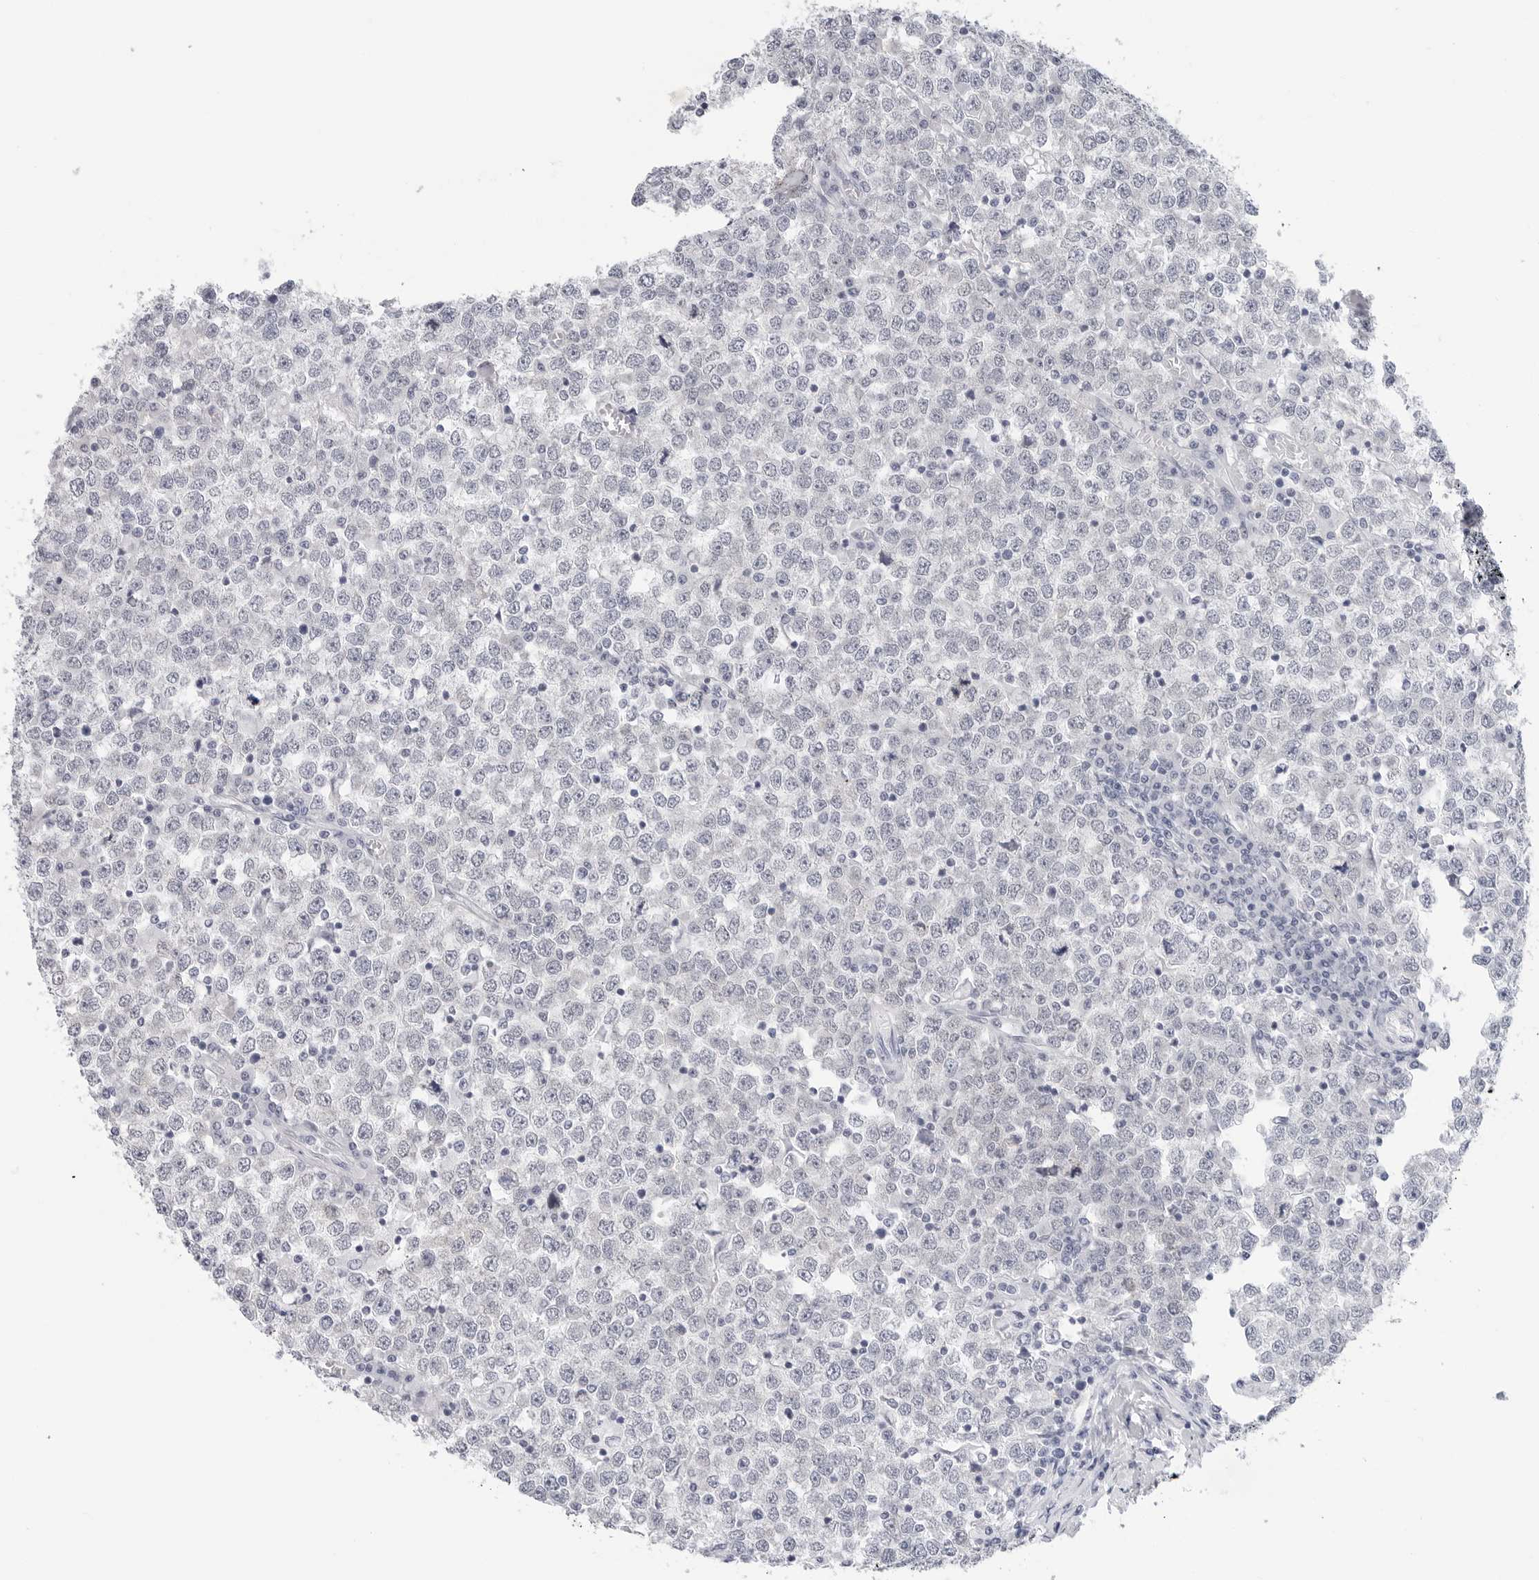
{"staining": {"intensity": "negative", "quantity": "none", "location": "none"}, "tissue": "testis cancer", "cell_type": "Tumor cells", "image_type": "cancer", "snomed": [{"axis": "morphology", "description": "Seminoma, NOS"}, {"axis": "topography", "description": "Testis"}], "caption": "Immunohistochemistry (IHC) micrograph of neoplastic tissue: human testis cancer (seminoma) stained with DAB displays no significant protein staining in tumor cells.", "gene": "HSPB7", "patient": {"sex": "male", "age": 65}}